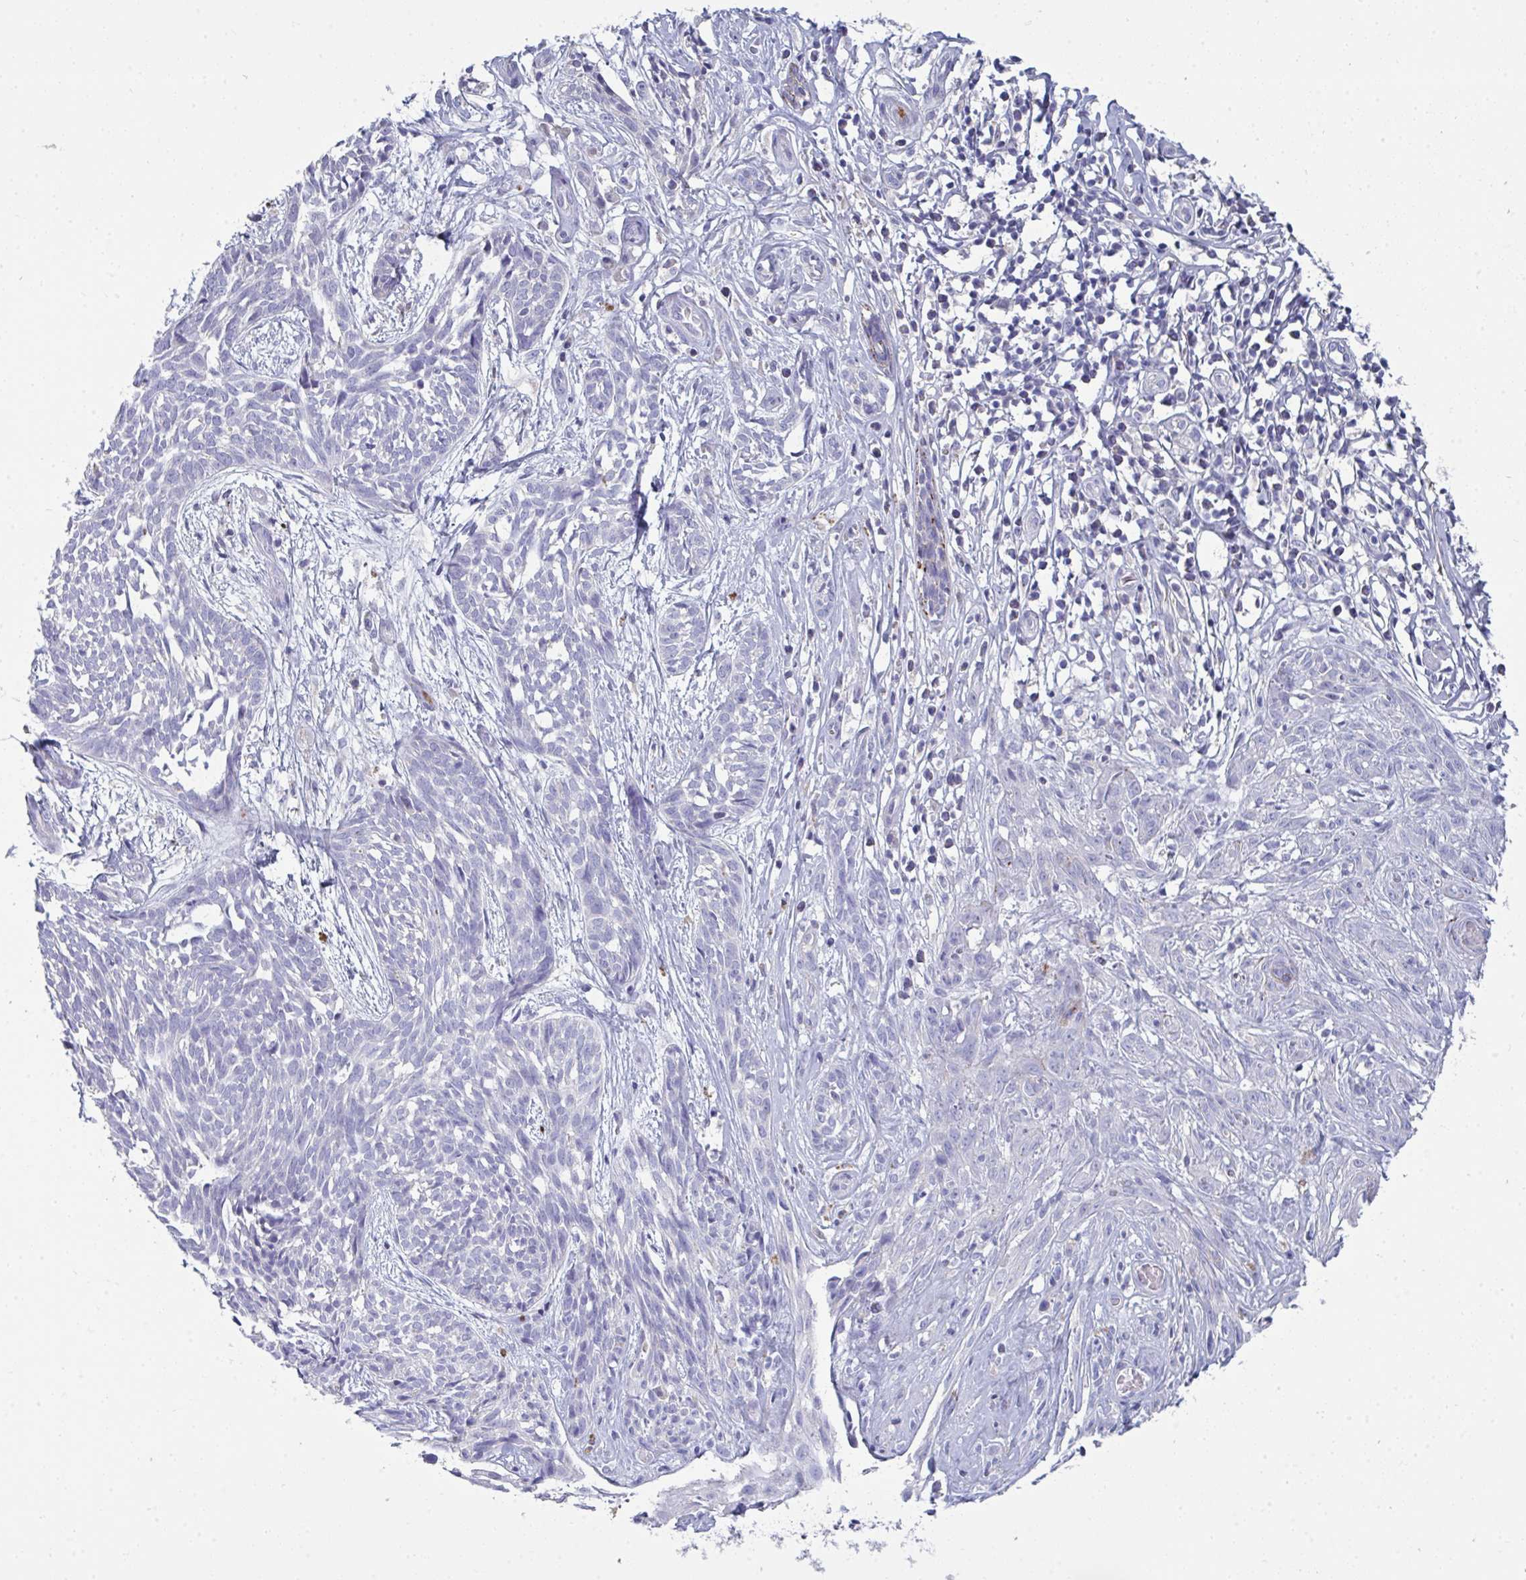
{"staining": {"intensity": "negative", "quantity": "none", "location": "none"}, "tissue": "skin cancer", "cell_type": "Tumor cells", "image_type": "cancer", "snomed": [{"axis": "morphology", "description": "Basal cell carcinoma"}, {"axis": "topography", "description": "Skin"}, {"axis": "topography", "description": "Skin, foot"}], "caption": "Photomicrograph shows no protein staining in tumor cells of skin cancer (basal cell carcinoma) tissue. (DAB IHC, high magnification).", "gene": "HGFAC", "patient": {"sex": "female", "age": 86}}